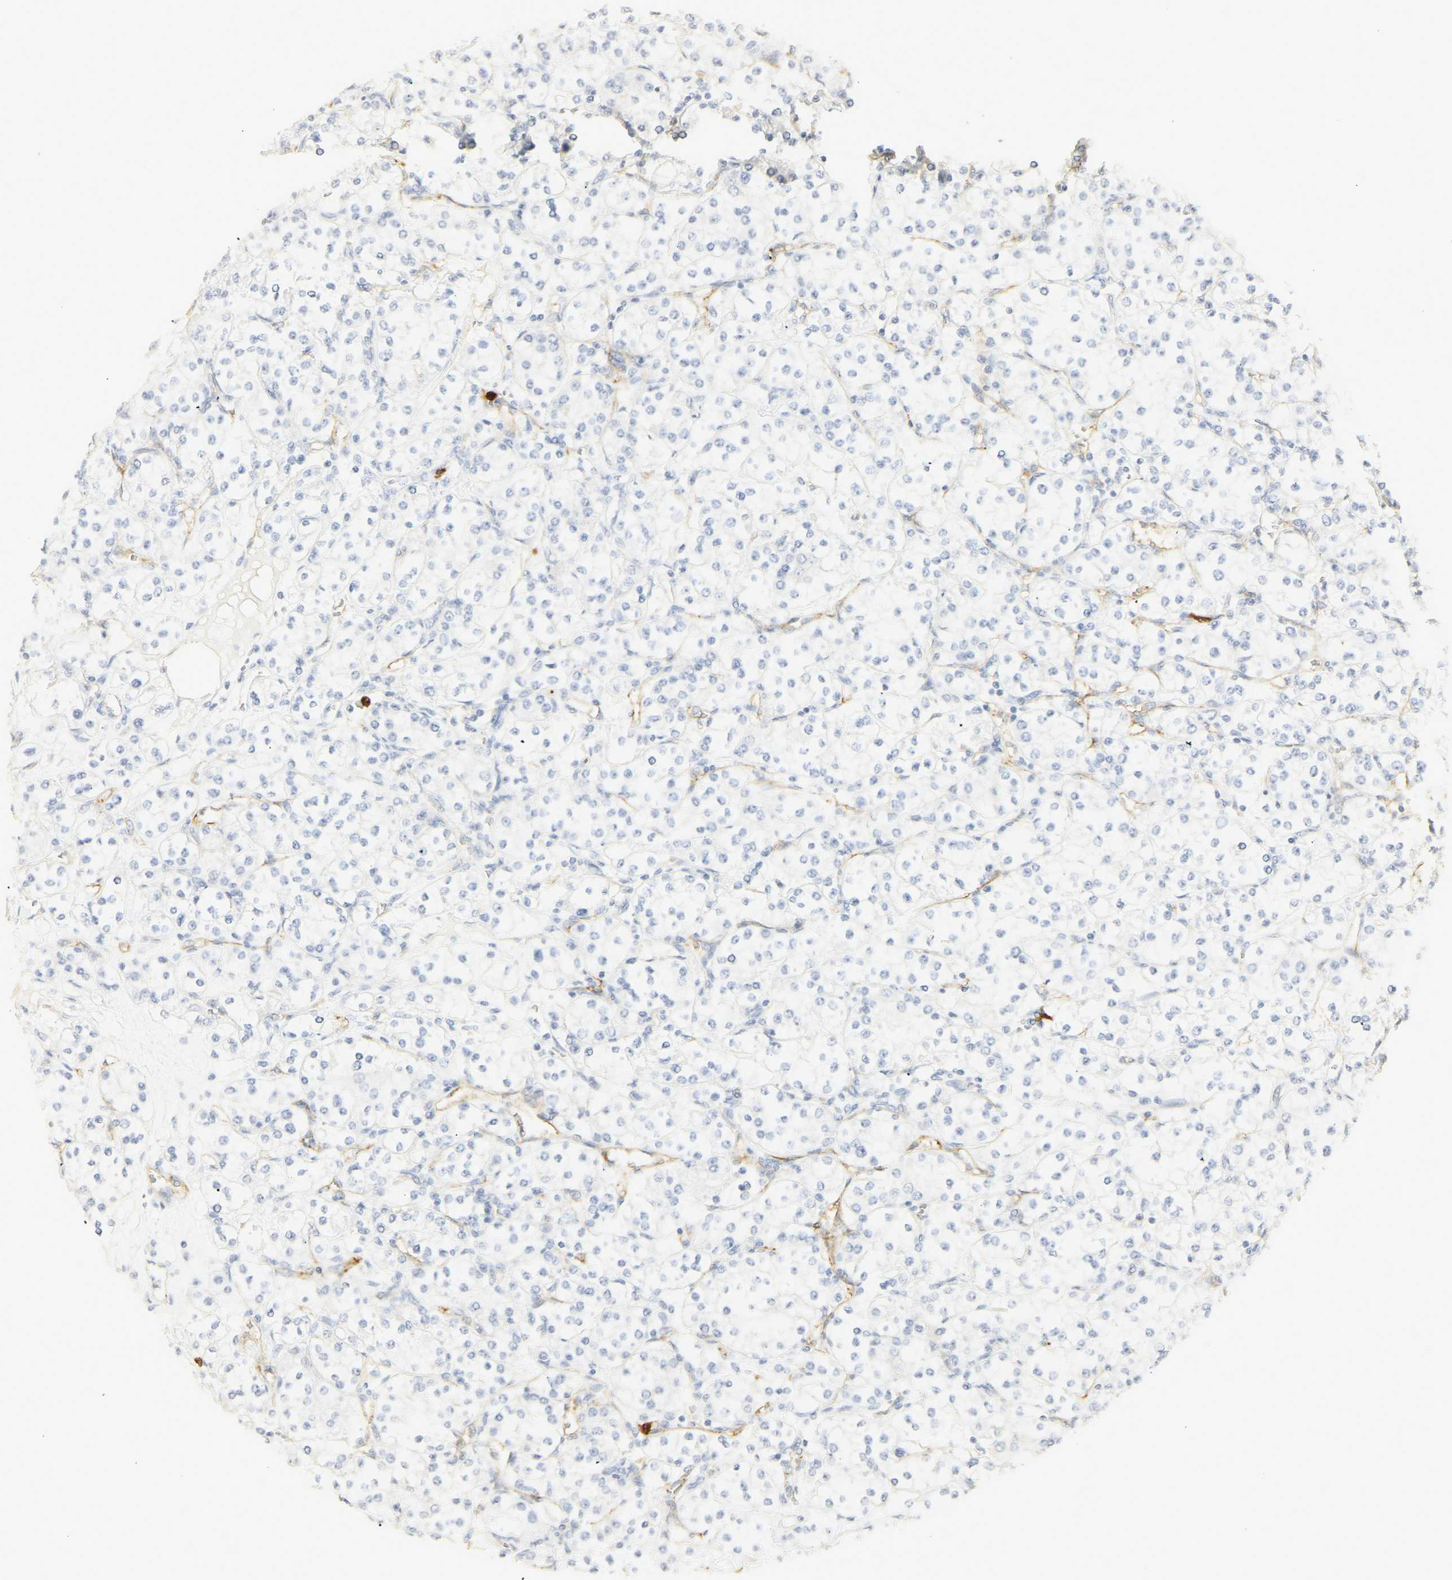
{"staining": {"intensity": "negative", "quantity": "none", "location": "none"}, "tissue": "renal cancer", "cell_type": "Tumor cells", "image_type": "cancer", "snomed": [{"axis": "morphology", "description": "Adenocarcinoma, NOS"}, {"axis": "topography", "description": "Kidney"}], "caption": "High power microscopy photomicrograph of an immunohistochemistry photomicrograph of adenocarcinoma (renal), revealing no significant positivity in tumor cells.", "gene": "CEACAM5", "patient": {"sex": "male", "age": 77}}